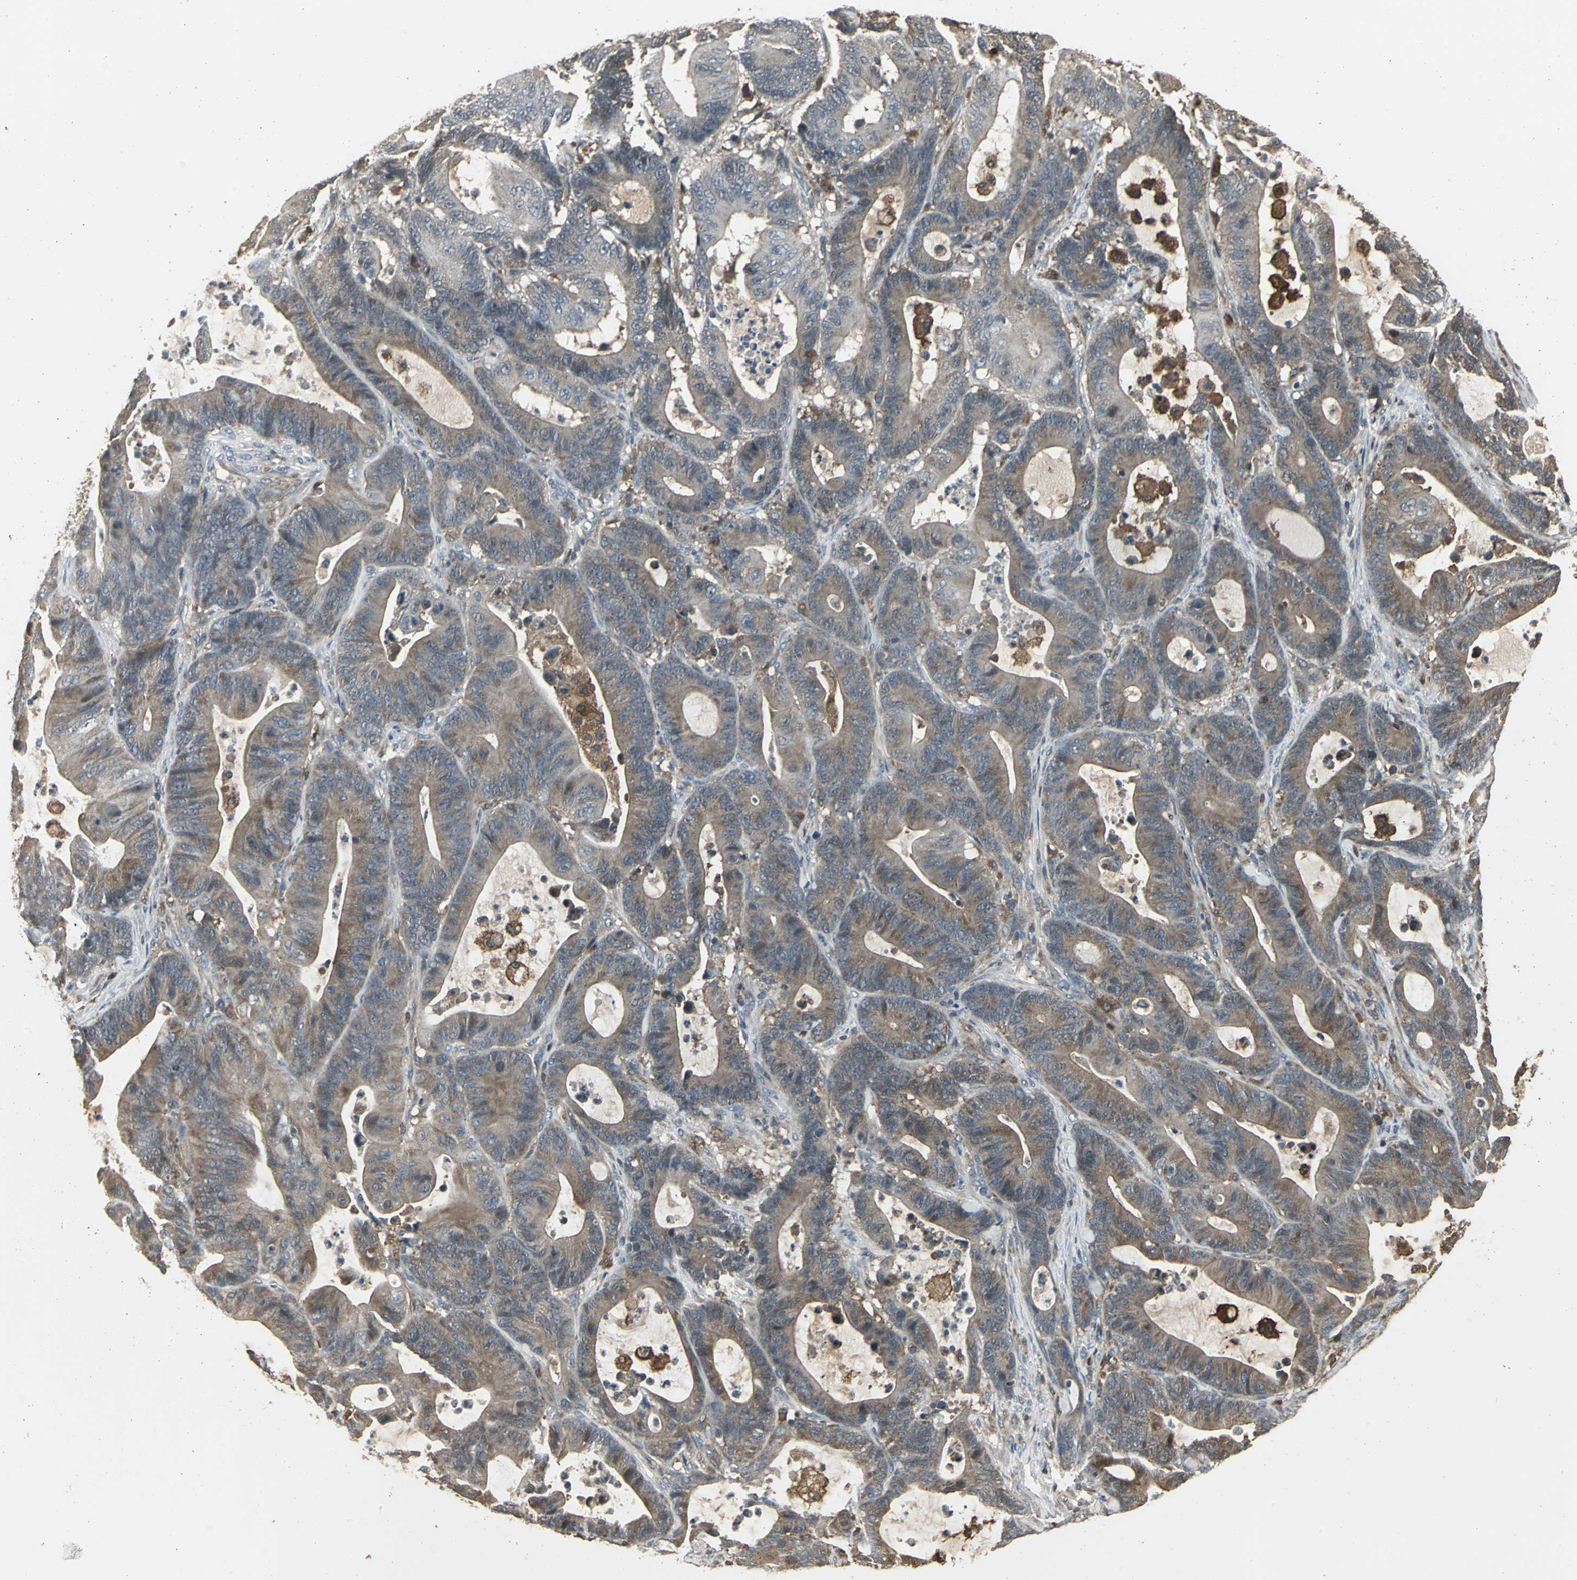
{"staining": {"intensity": "strong", "quantity": ">75%", "location": "cytoplasmic/membranous"}, "tissue": "colorectal cancer", "cell_type": "Tumor cells", "image_type": "cancer", "snomed": [{"axis": "morphology", "description": "Adenocarcinoma, NOS"}, {"axis": "topography", "description": "Colon"}], "caption": "DAB (3,3'-diaminobenzidine) immunohistochemical staining of human colorectal cancer shows strong cytoplasmic/membranous protein positivity in about >75% of tumor cells.", "gene": "PRXL2B", "patient": {"sex": "female", "age": 84}}